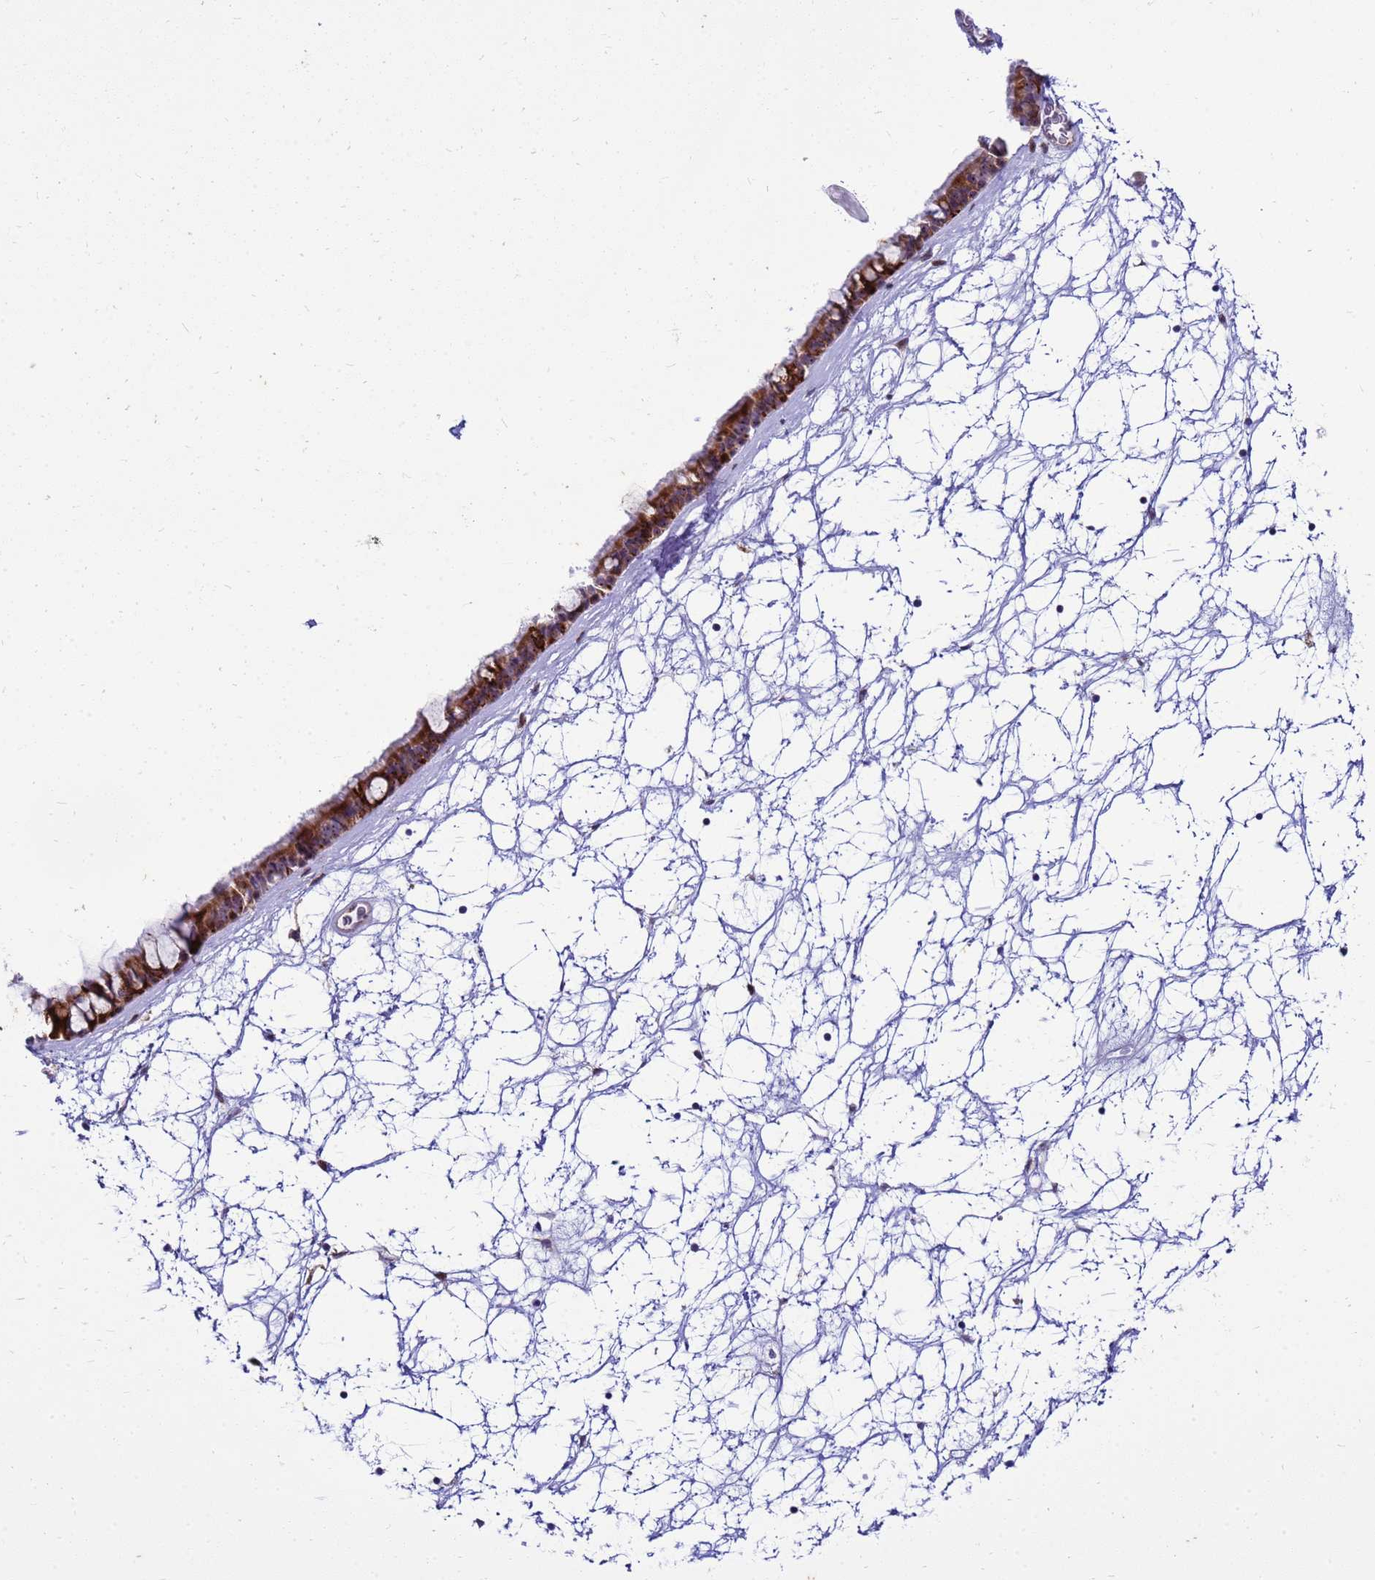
{"staining": {"intensity": "strong", "quantity": ">75%", "location": "cytoplasmic/membranous"}, "tissue": "nasopharynx", "cell_type": "Respiratory epithelial cells", "image_type": "normal", "snomed": [{"axis": "morphology", "description": "Normal tissue, NOS"}, {"axis": "topography", "description": "Nasopharynx"}], "caption": "Protein analysis of benign nasopharynx demonstrates strong cytoplasmic/membranous positivity in about >75% of respiratory epithelial cells.", "gene": "RSPO1", "patient": {"sex": "male", "age": 64}}